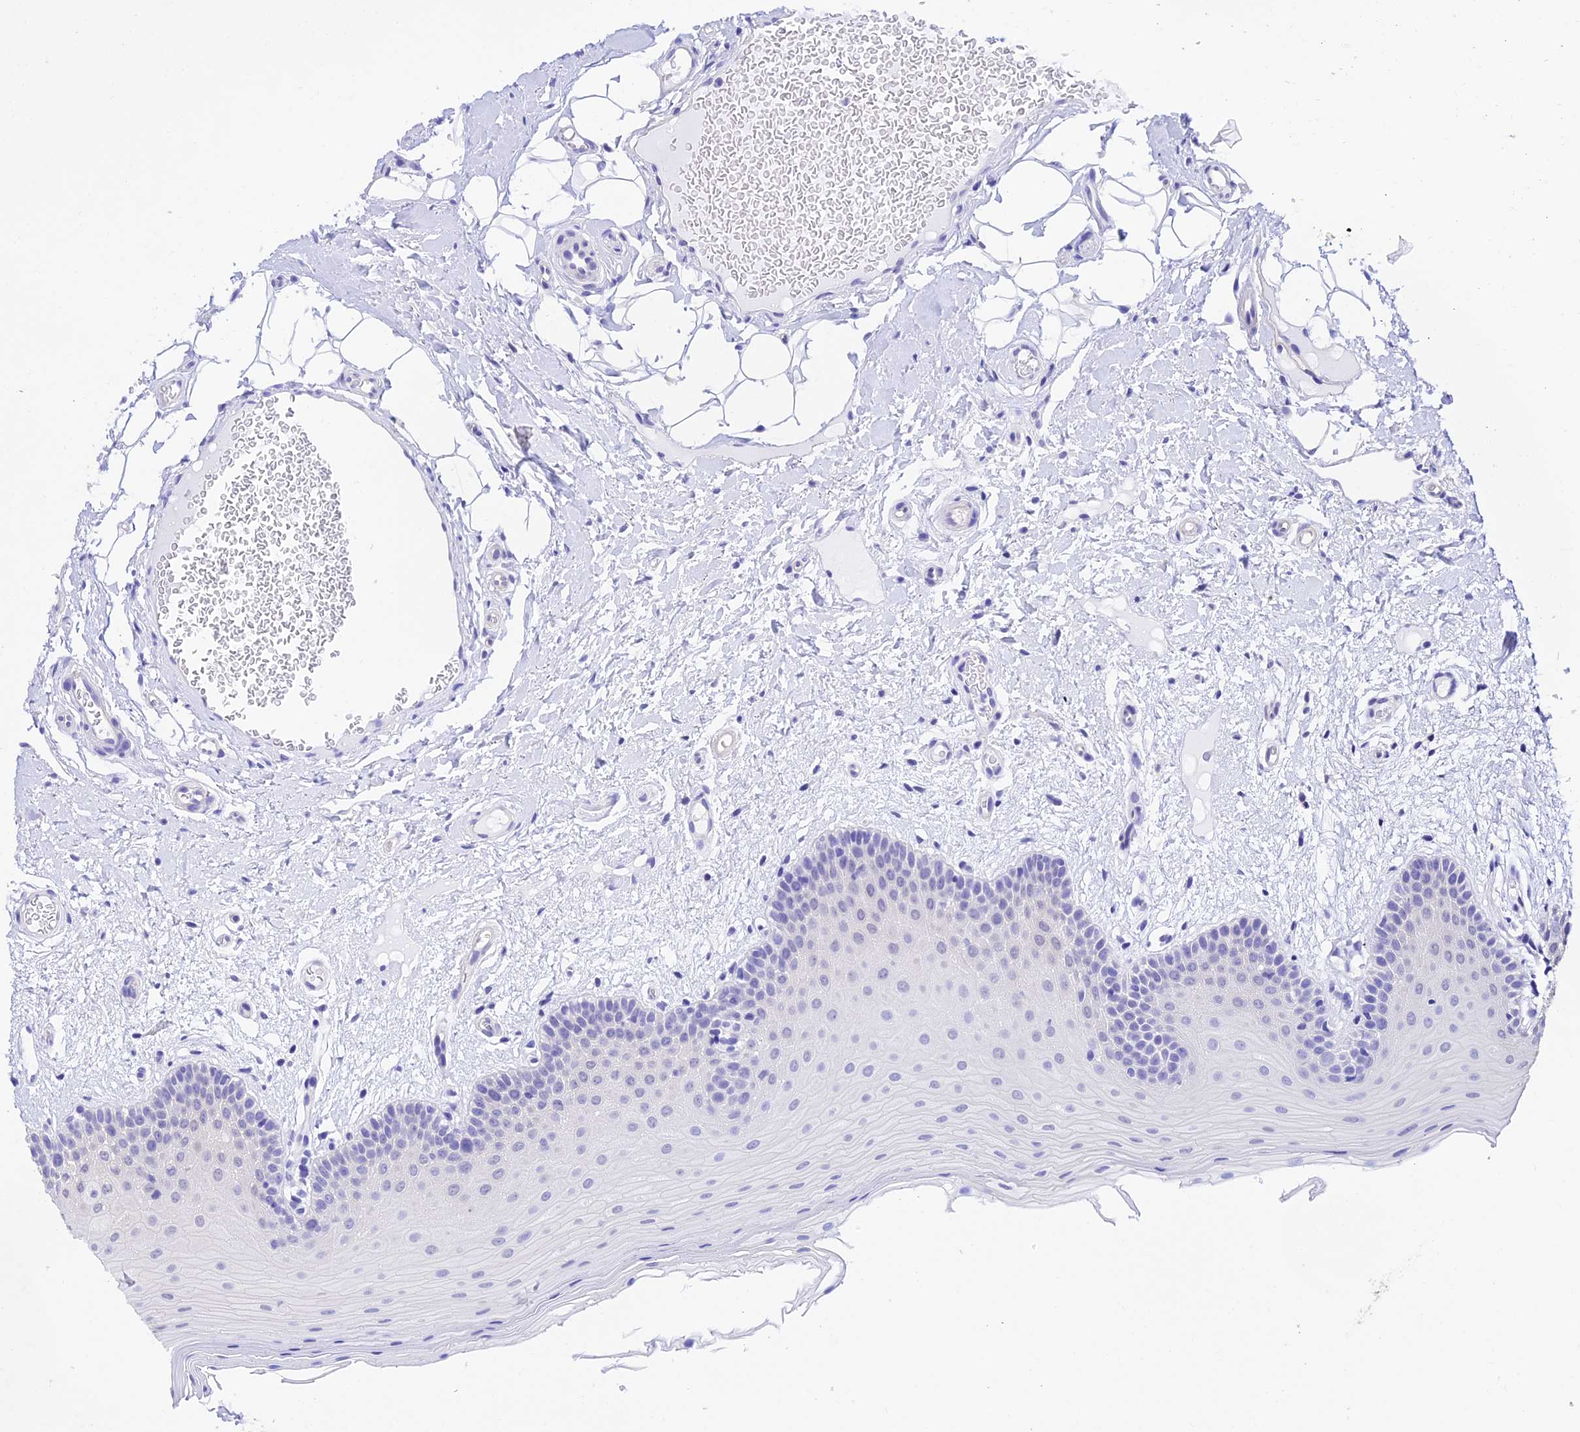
{"staining": {"intensity": "strong", "quantity": "<25%", "location": "cytoplasmic/membranous,nuclear"}, "tissue": "oral mucosa", "cell_type": "Squamous epithelial cells", "image_type": "normal", "snomed": [{"axis": "morphology", "description": "Normal tissue, NOS"}, {"axis": "topography", "description": "Oral tissue"}, {"axis": "topography", "description": "Tounge, NOS"}], "caption": "Immunohistochemical staining of normal human oral mucosa demonstrates strong cytoplasmic/membranous,nuclear protein staining in about <25% of squamous epithelial cells. The staining was performed using DAB (3,3'-diaminobenzidine), with brown indicating positive protein expression. Nuclei are stained blue with hematoxylin.", "gene": "CALM1", "patient": {"sex": "male", "age": 47}}